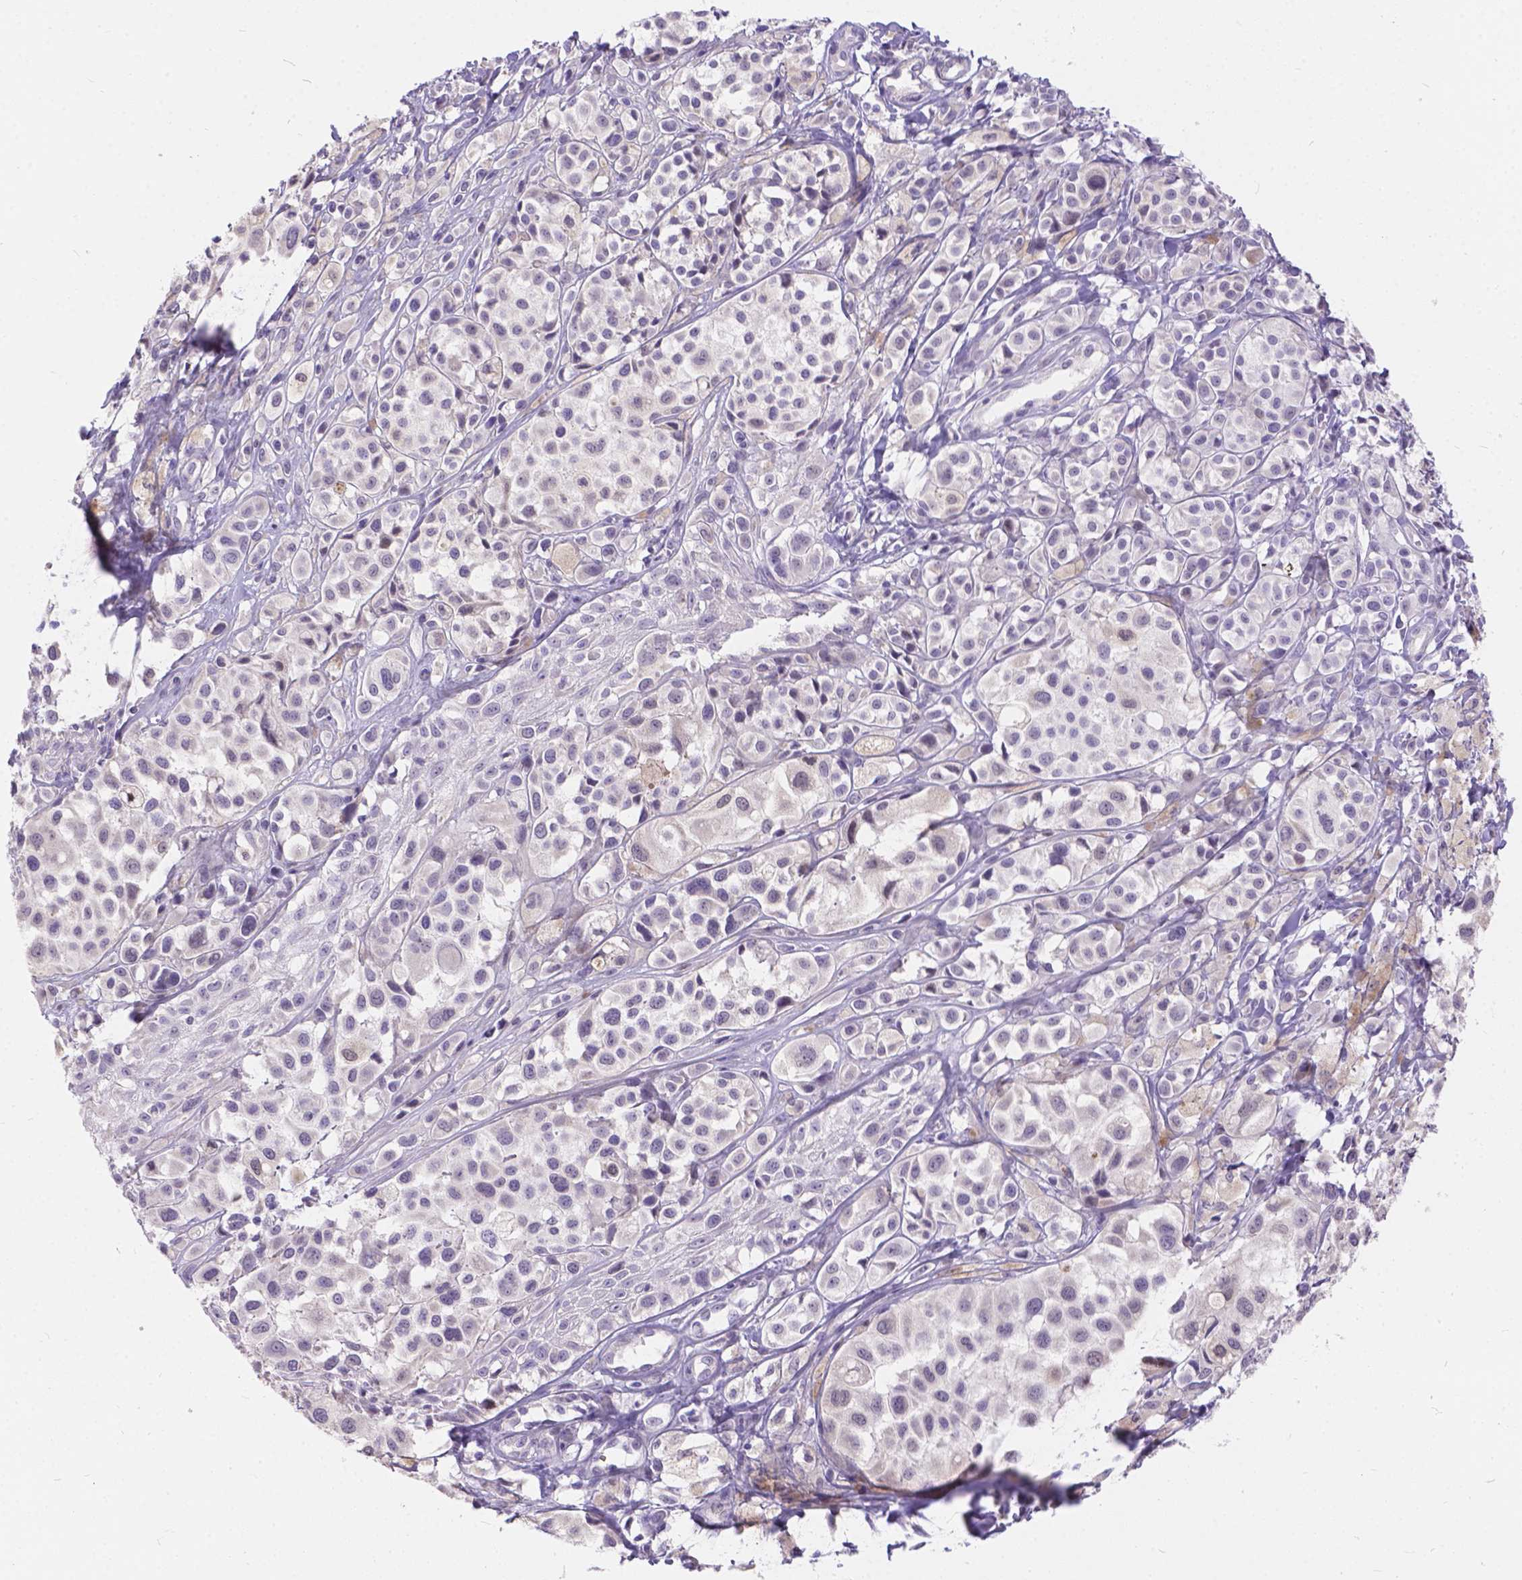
{"staining": {"intensity": "negative", "quantity": "none", "location": "none"}, "tissue": "melanoma", "cell_type": "Tumor cells", "image_type": "cancer", "snomed": [{"axis": "morphology", "description": "Malignant melanoma, NOS"}, {"axis": "topography", "description": "Skin"}], "caption": "Human melanoma stained for a protein using IHC reveals no staining in tumor cells.", "gene": "DLEC1", "patient": {"sex": "male", "age": 77}}